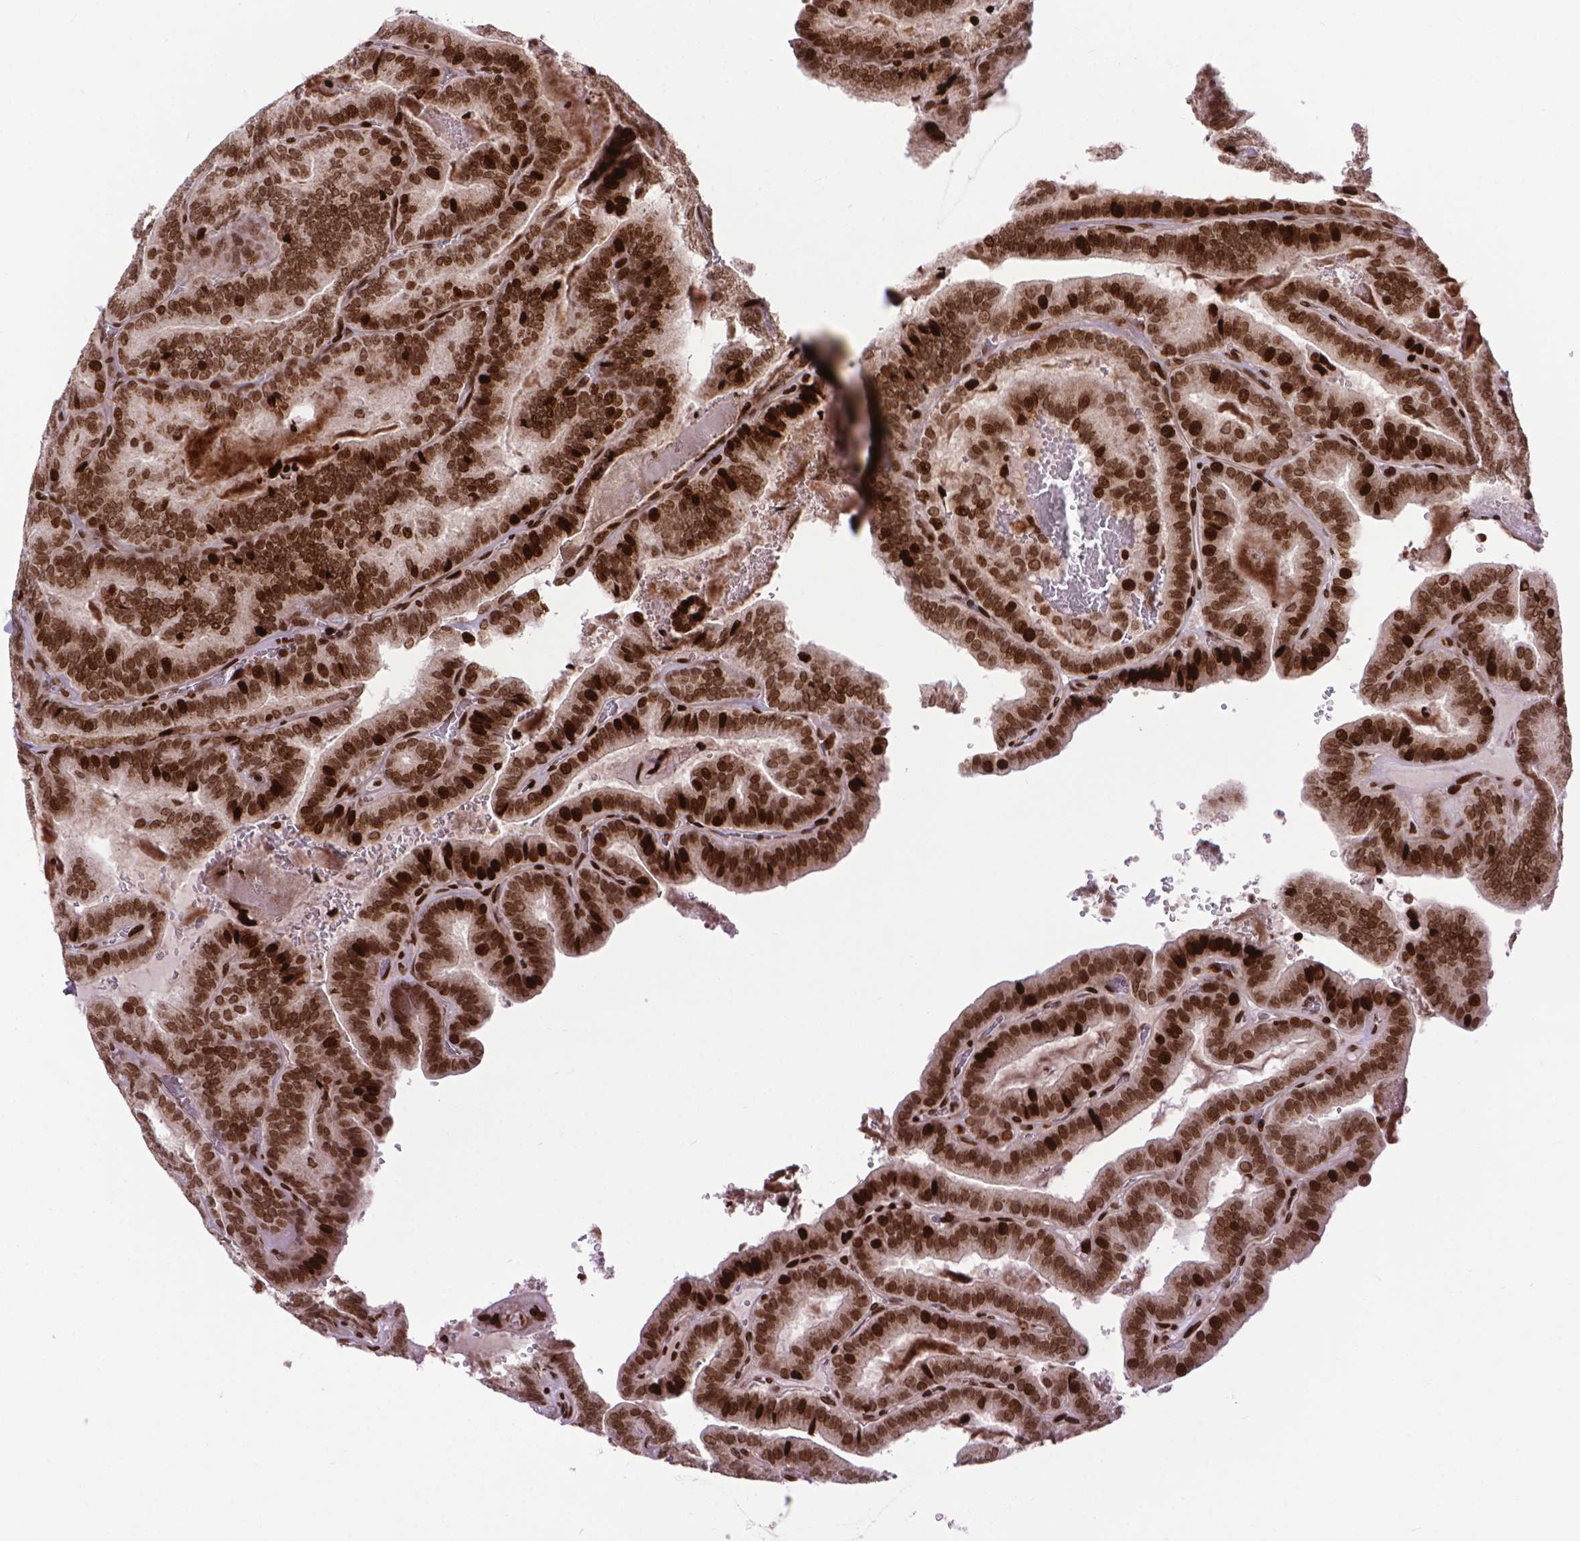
{"staining": {"intensity": "strong", "quantity": ">75%", "location": "nuclear"}, "tissue": "thyroid cancer", "cell_type": "Tumor cells", "image_type": "cancer", "snomed": [{"axis": "morphology", "description": "Papillary adenocarcinoma, NOS"}, {"axis": "topography", "description": "Thyroid gland"}], "caption": "DAB (3,3'-diaminobenzidine) immunohistochemical staining of papillary adenocarcinoma (thyroid) reveals strong nuclear protein positivity in approximately >75% of tumor cells.", "gene": "AMER1", "patient": {"sex": "female", "age": 75}}